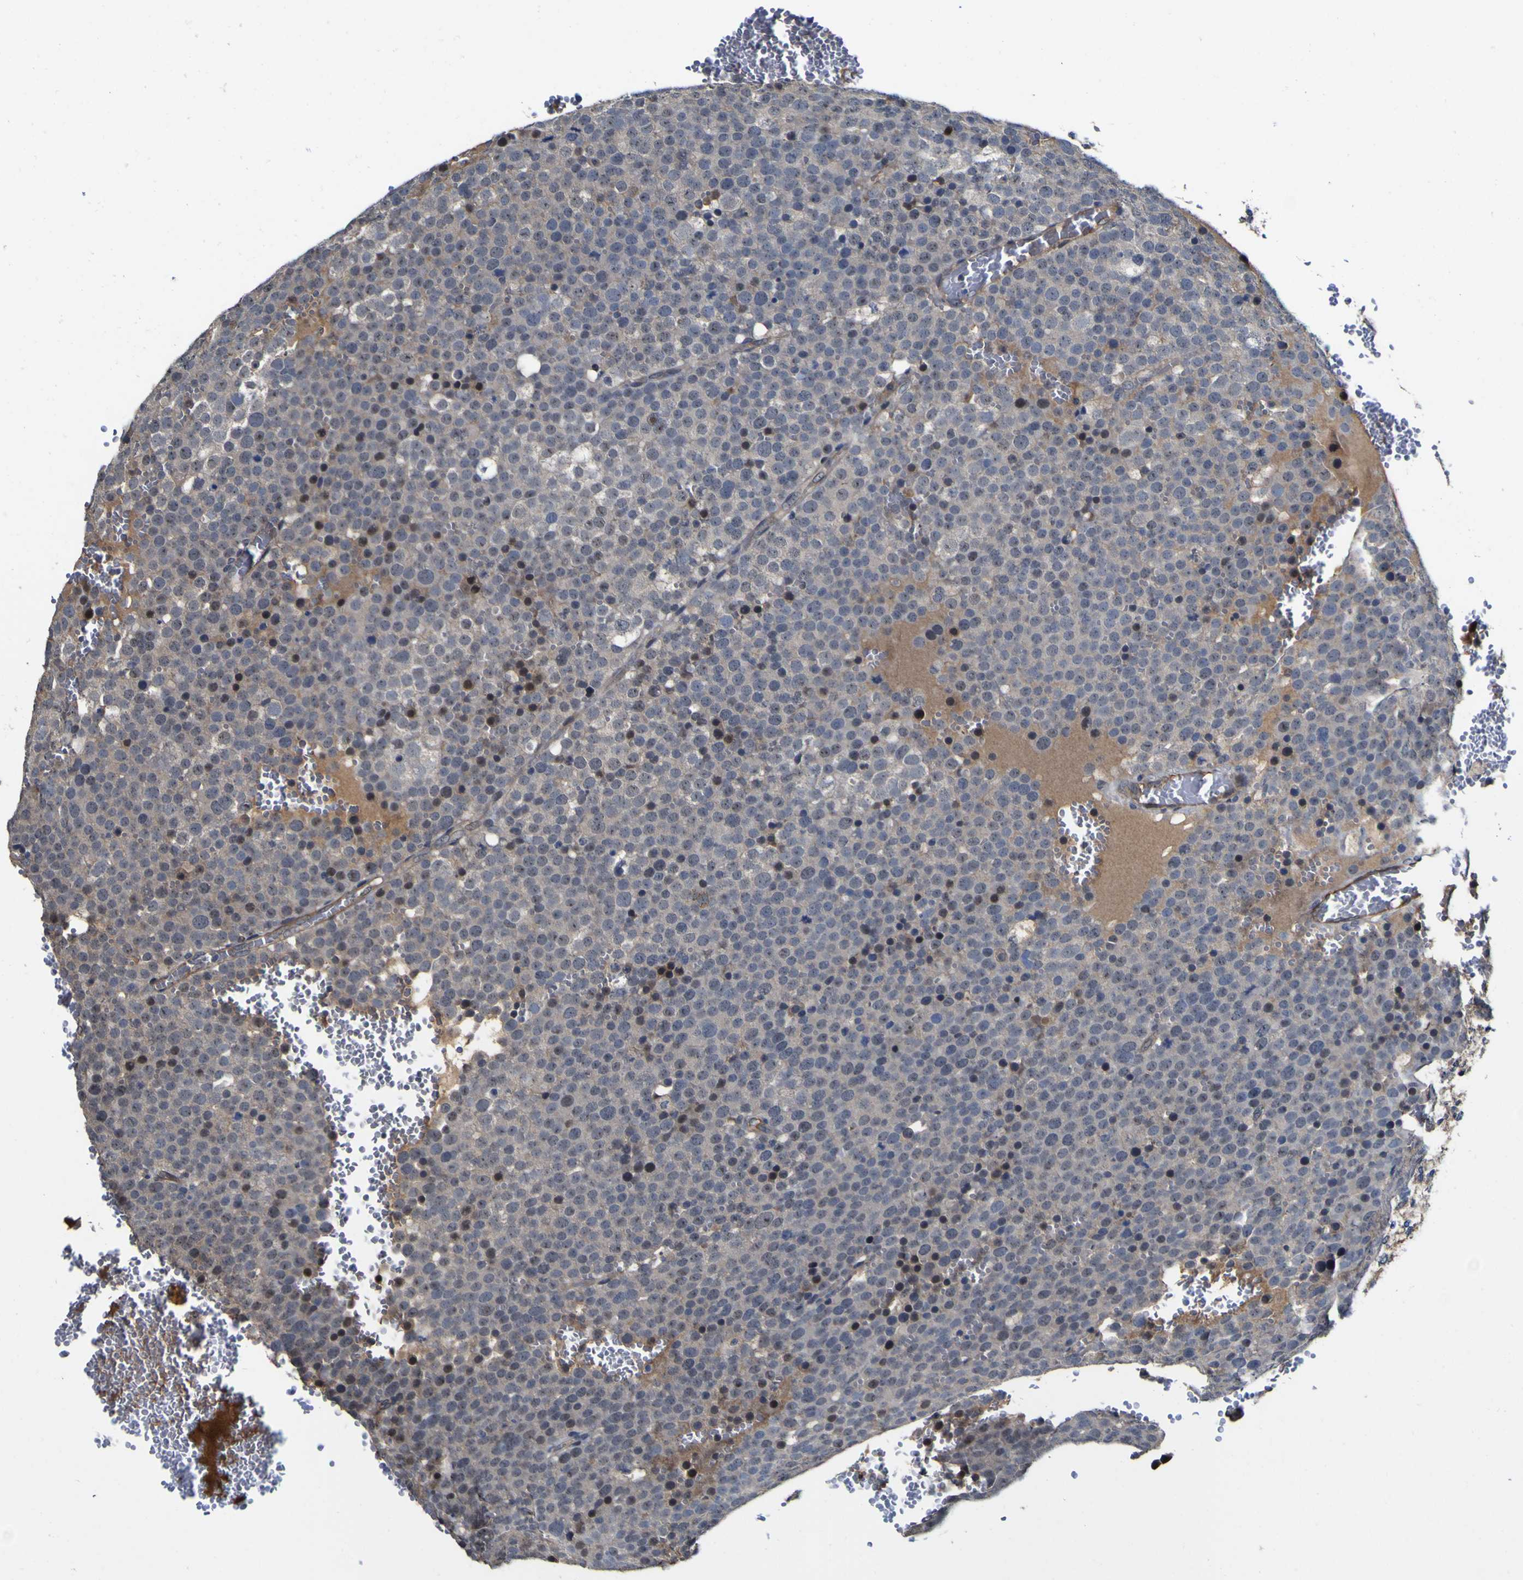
{"staining": {"intensity": "negative", "quantity": "none", "location": "none"}, "tissue": "testis cancer", "cell_type": "Tumor cells", "image_type": "cancer", "snomed": [{"axis": "morphology", "description": "Seminoma, NOS"}, {"axis": "topography", "description": "Testis"}], "caption": "High power microscopy histopathology image of an IHC photomicrograph of testis cancer, revealing no significant expression in tumor cells.", "gene": "CCL2", "patient": {"sex": "male", "age": 71}}